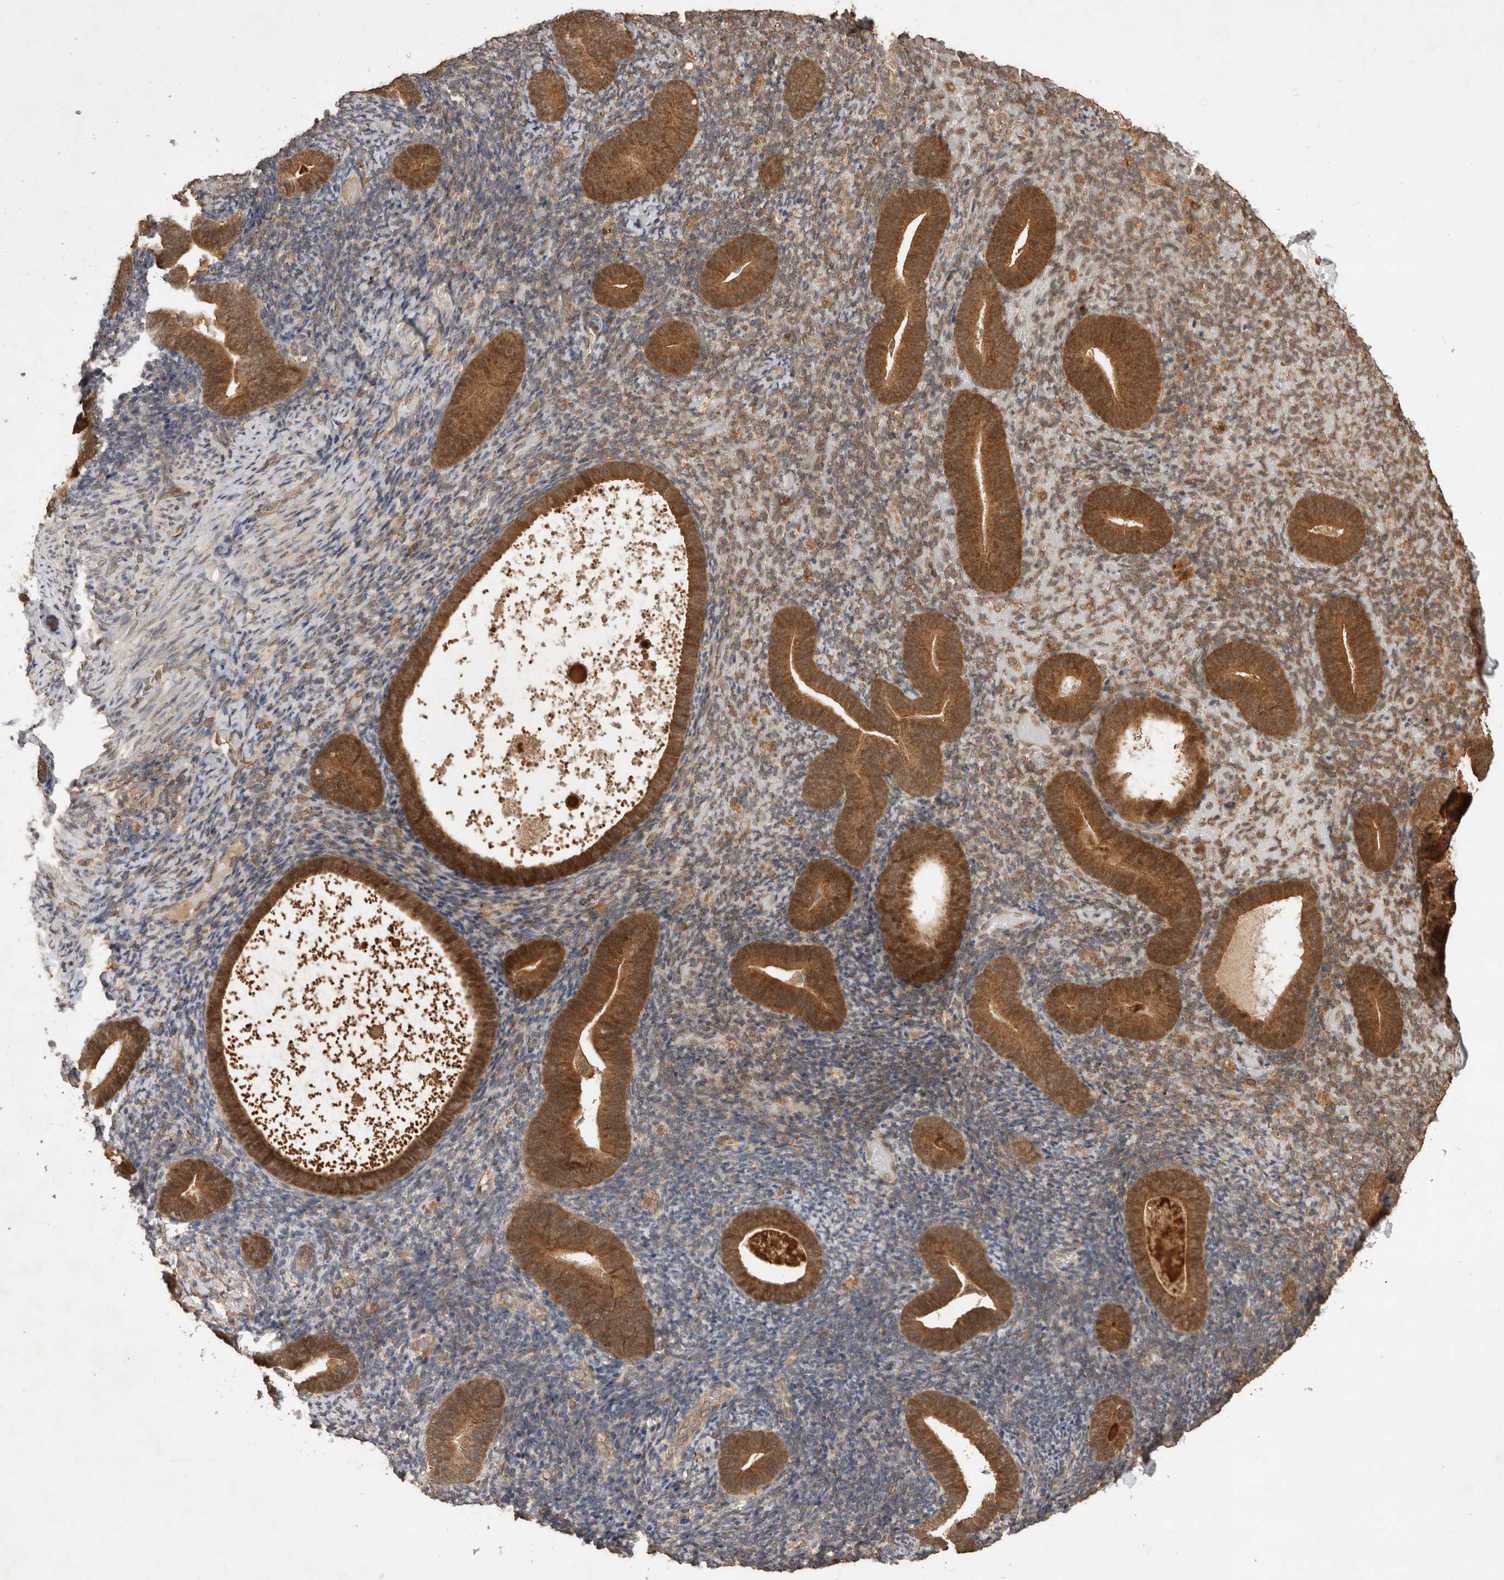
{"staining": {"intensity": "weak", "quantity": "<25%", "location": "cytoplasmic/membranous"}, "tissue": "endometrium", "cell_type": "Cells in endometrial stroma", "image_type": "normal", "snomed": [{"axis": "morphology", "description": "Normal tissue, NOS"}, {"axis": "topography", "description": "Endometrium"}], "caption": "This is an IHC micrograph of normal human endometrium. There is no positivity in cells in endometrial stroma.", "gene": "OTUD7B", "patient": {"sex": "female", "age": 51}}